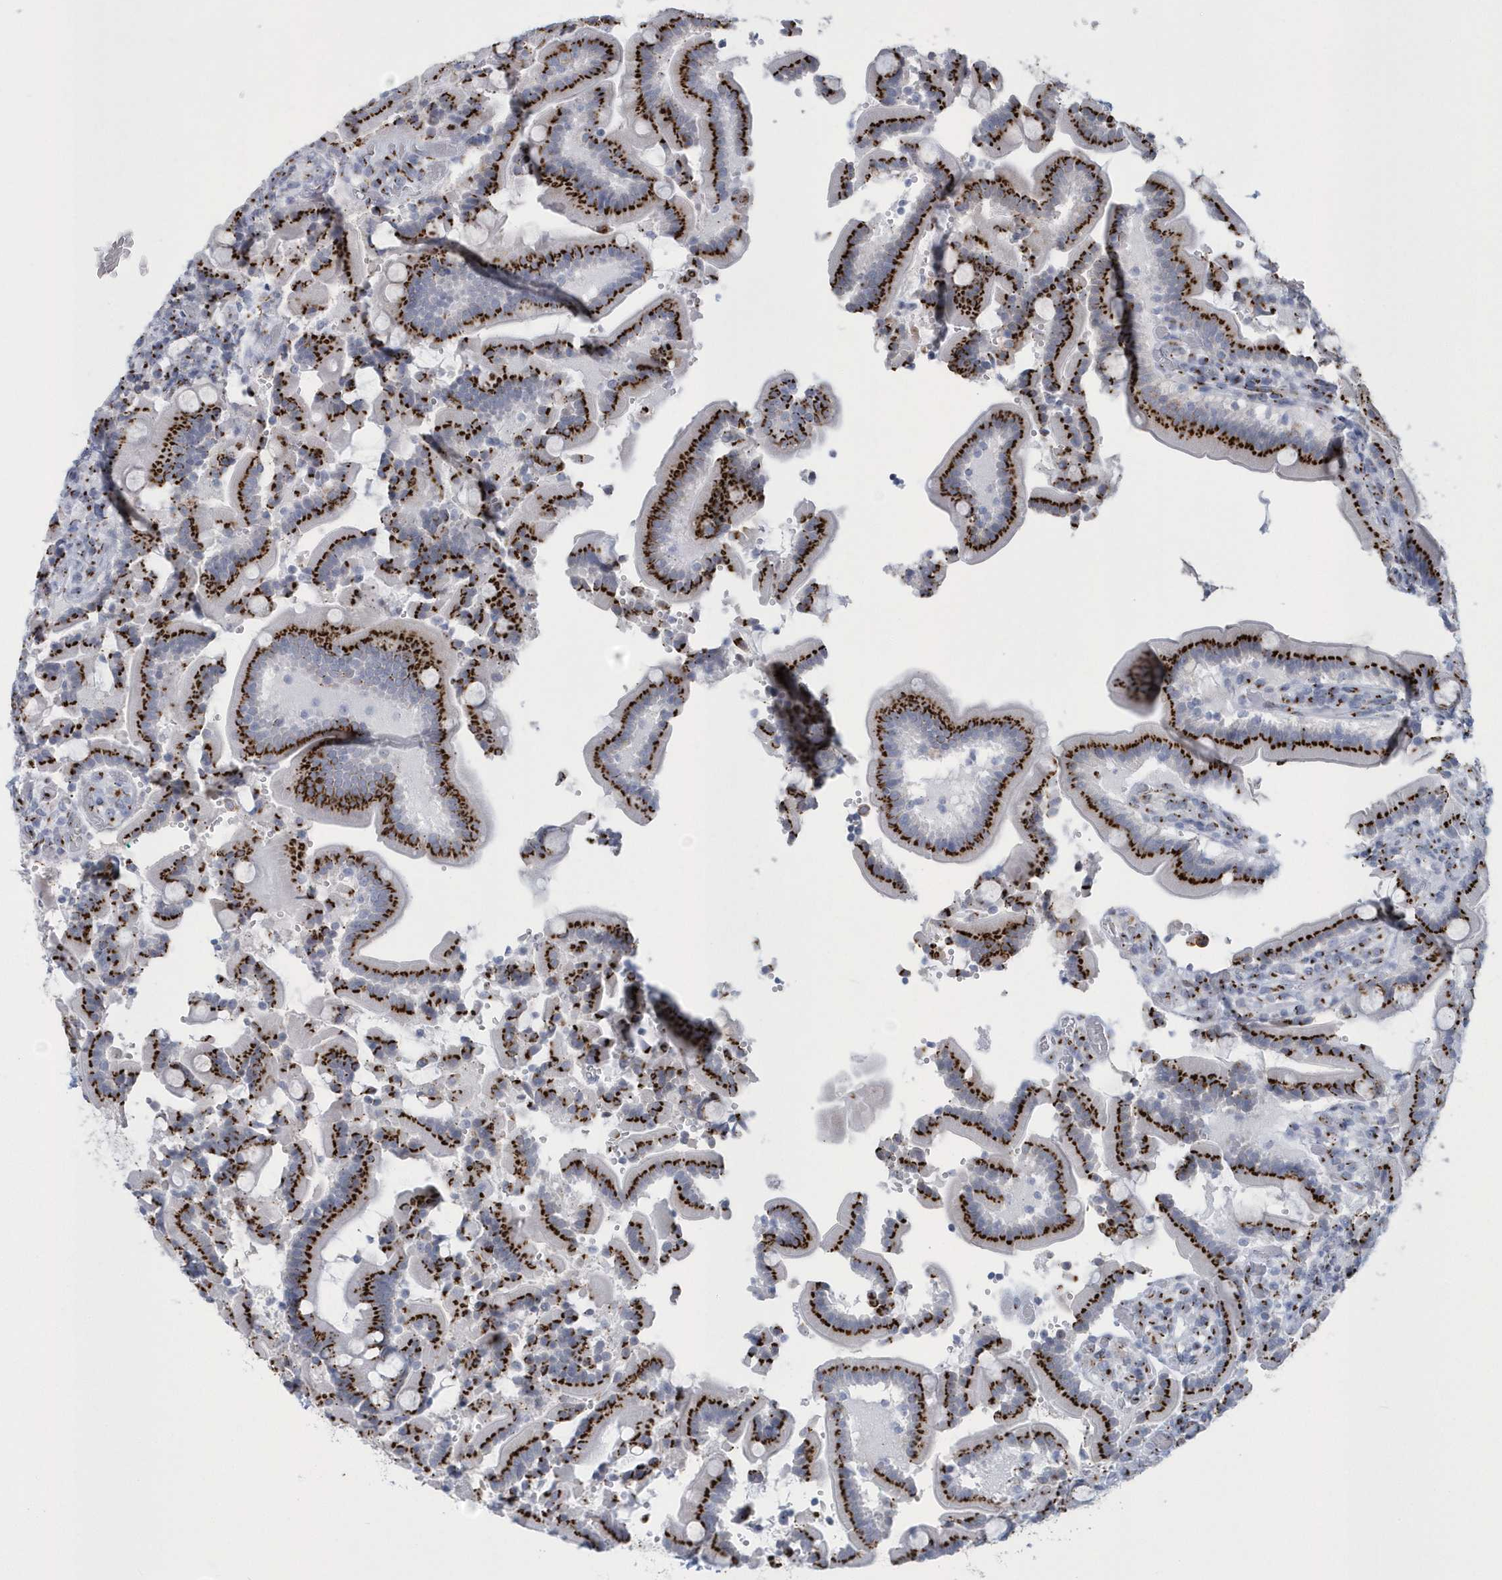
{"staining": {"intensity": "strong", "quantity": ">75%", "location": "cytoplasmic/membranous"}, "tissue": "duodenum", "cell_type": "Glandular cells", "image_type": "normal", "snomed": [{"axis": "morphology", "description": "Normal tissue, NOS"}, {"axis": "topography", "description": "Duodenum"}], "caption": "Immunohistochemical staining of benign duodenum reveals >75% levels of strong cytoplasmic/membranous protein staining in about >75% of glandular cells. The protein of interest is stained brown, and the nuclei are stained in blue (DAB (3,3'-diaminobenzidine) IHC with brightfield microscopy, high magnification).", "gene": "SLX9", "patient": {"sex": "female", "age": 62}}